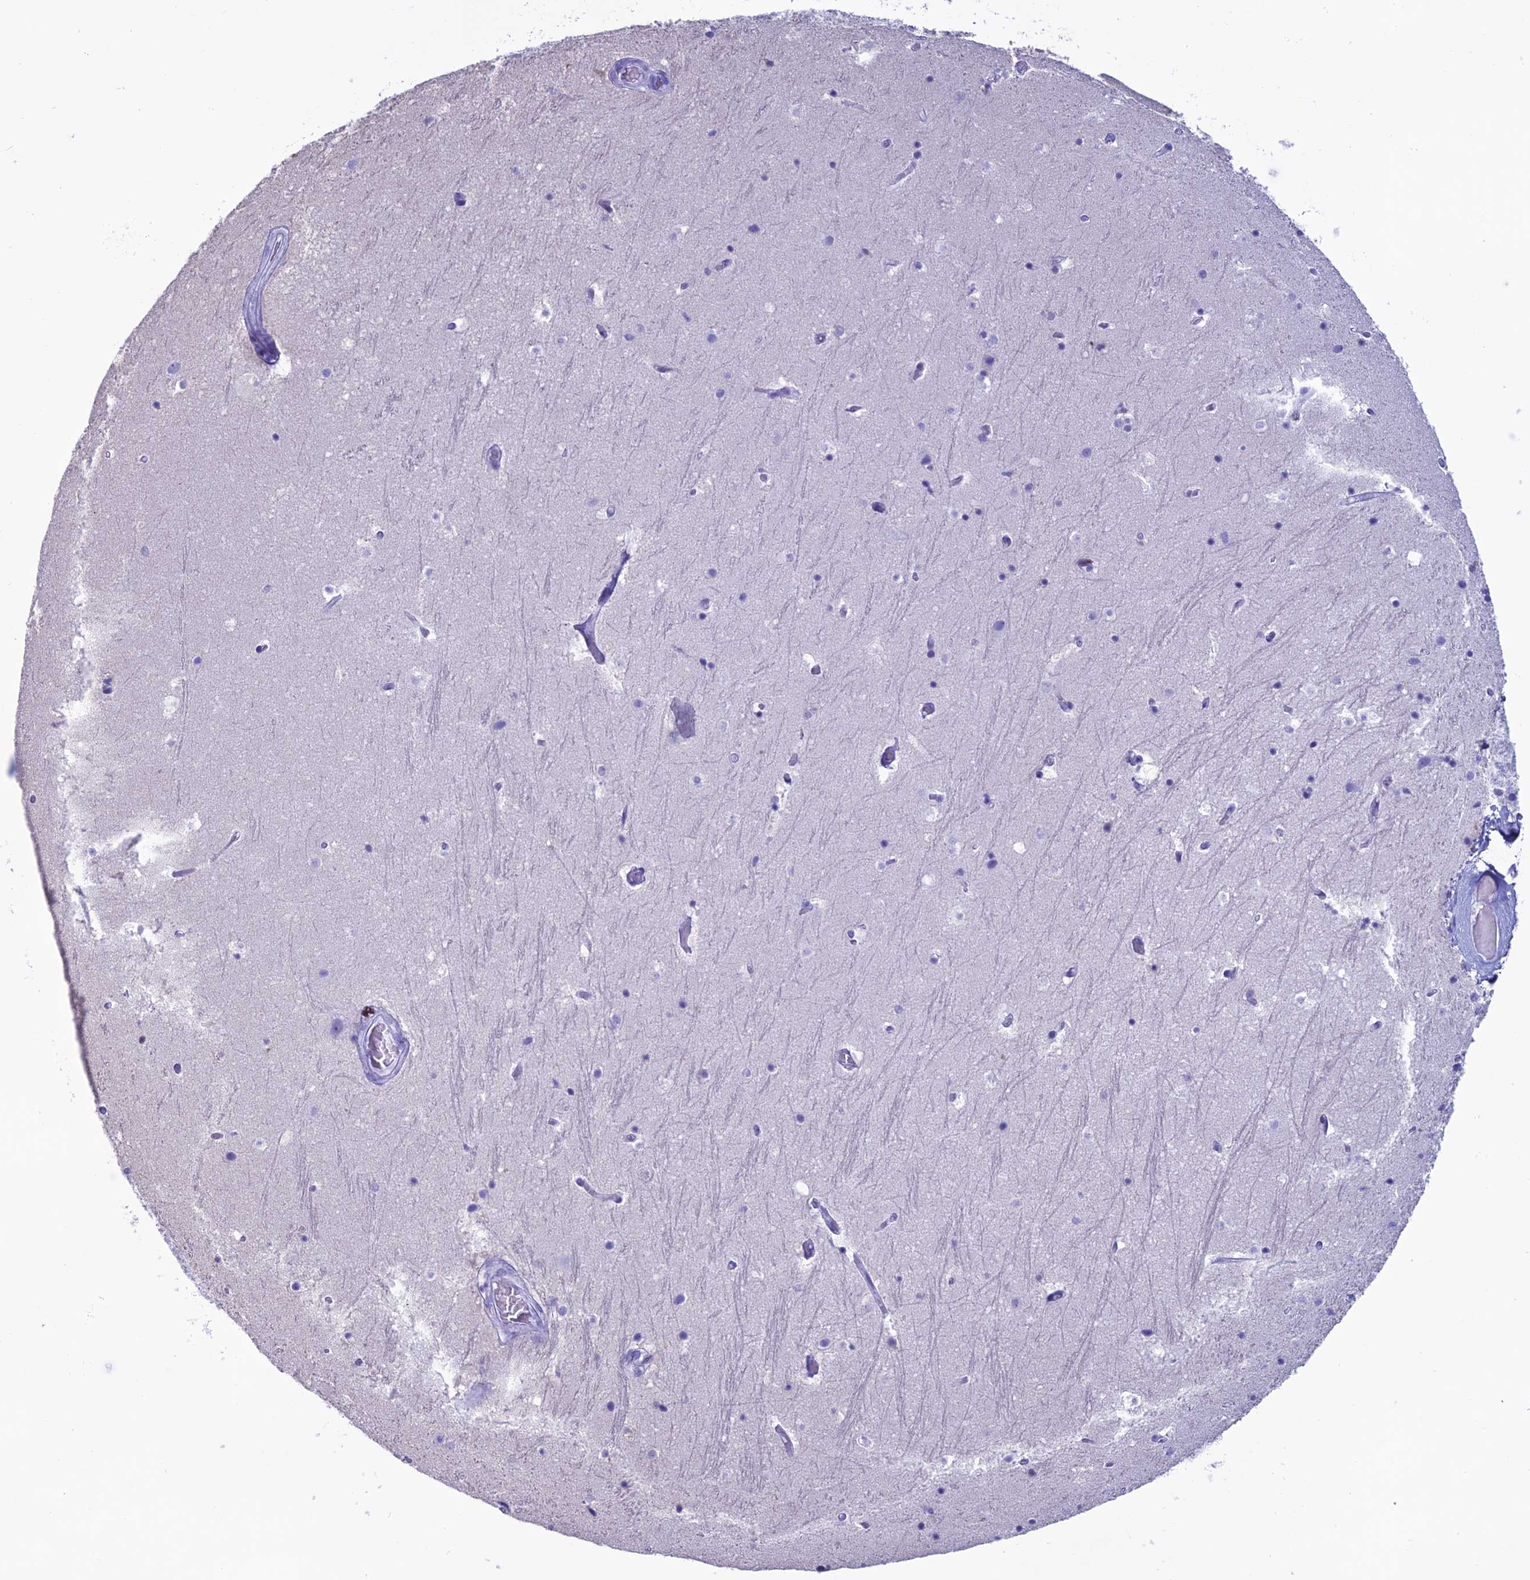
{"staining": {"intensity": "negative", "quantity": "none", "location": "none"}, "tissue": "hippocampus", "cell_type": "Glial cells", "image_type": "normal", "snomed": [{"axis": "morphology", "description": "Normal tissue, NOS"}, {"axis": "topography", "description": "Hippocampus"}], "caption": "High magnification brightfield microscopy of unremarkable hippocampus stained with DAB (3,3'-diaminobenzidine) (brown) and counterstained with hematoxylin (blue): glial cells show no significant staining.", "gene": "MZB1", "patient": {"sex": "female", "age": 52}}